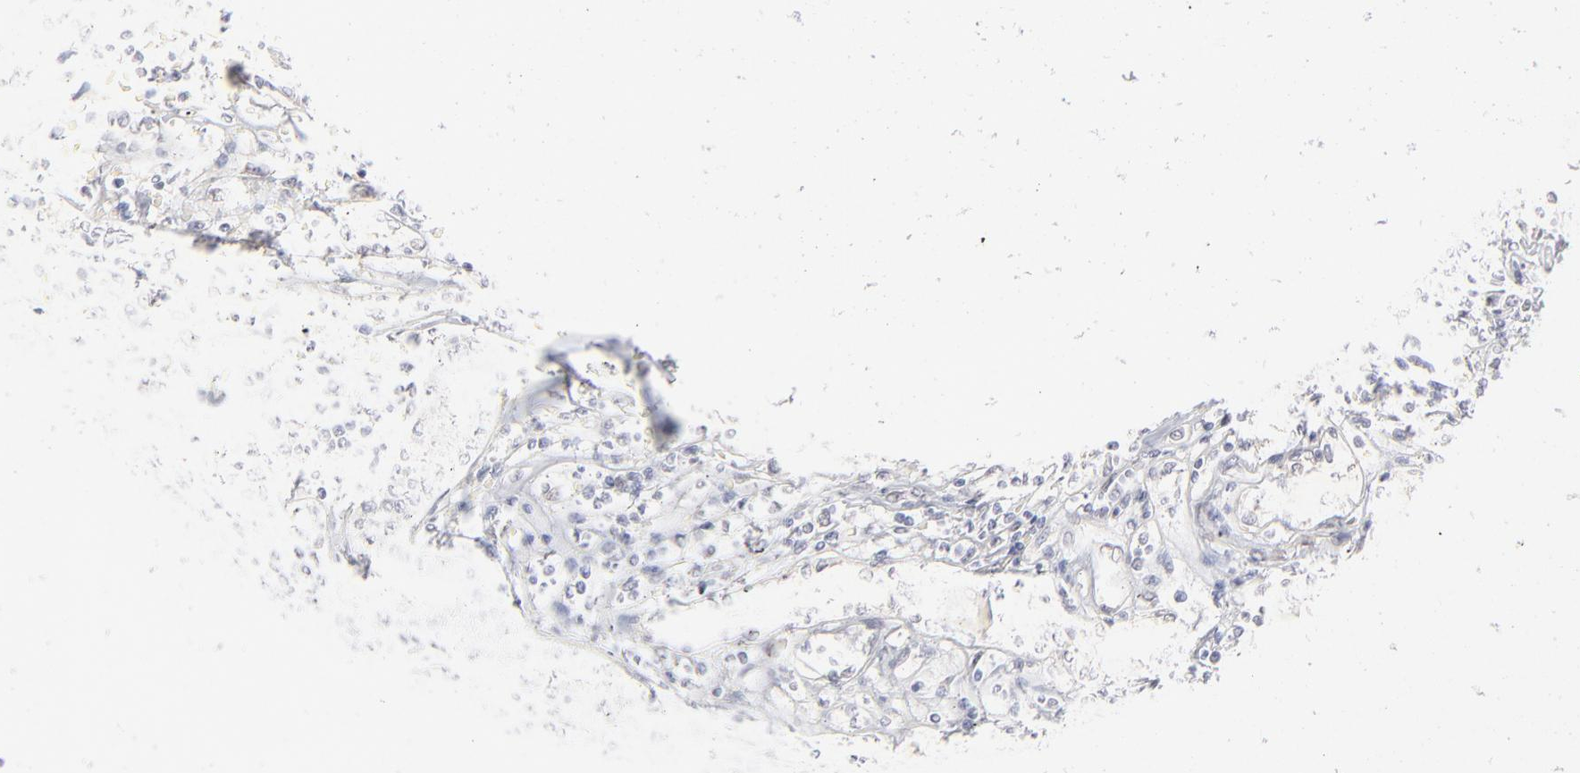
{"staining": {"intensity": "negative", "quantity": "none", "location": "none"}, "tissue": "renal cancer", "cell_type": "Tumor cells", "image_type": "cancer", "snomed": [{"axis": "morphology", "description": "Normal tissue, NOS"}, {"axis": "morphology", "description": "Adenocarcinoma, NOS"}, {"axis": "topography", "description": "Kidney"}], "caption": "Tumor cells show no significant protein expression in renal cancer.", "gene": "RBM3", "patient": {"sex": "male", "age": 71}}